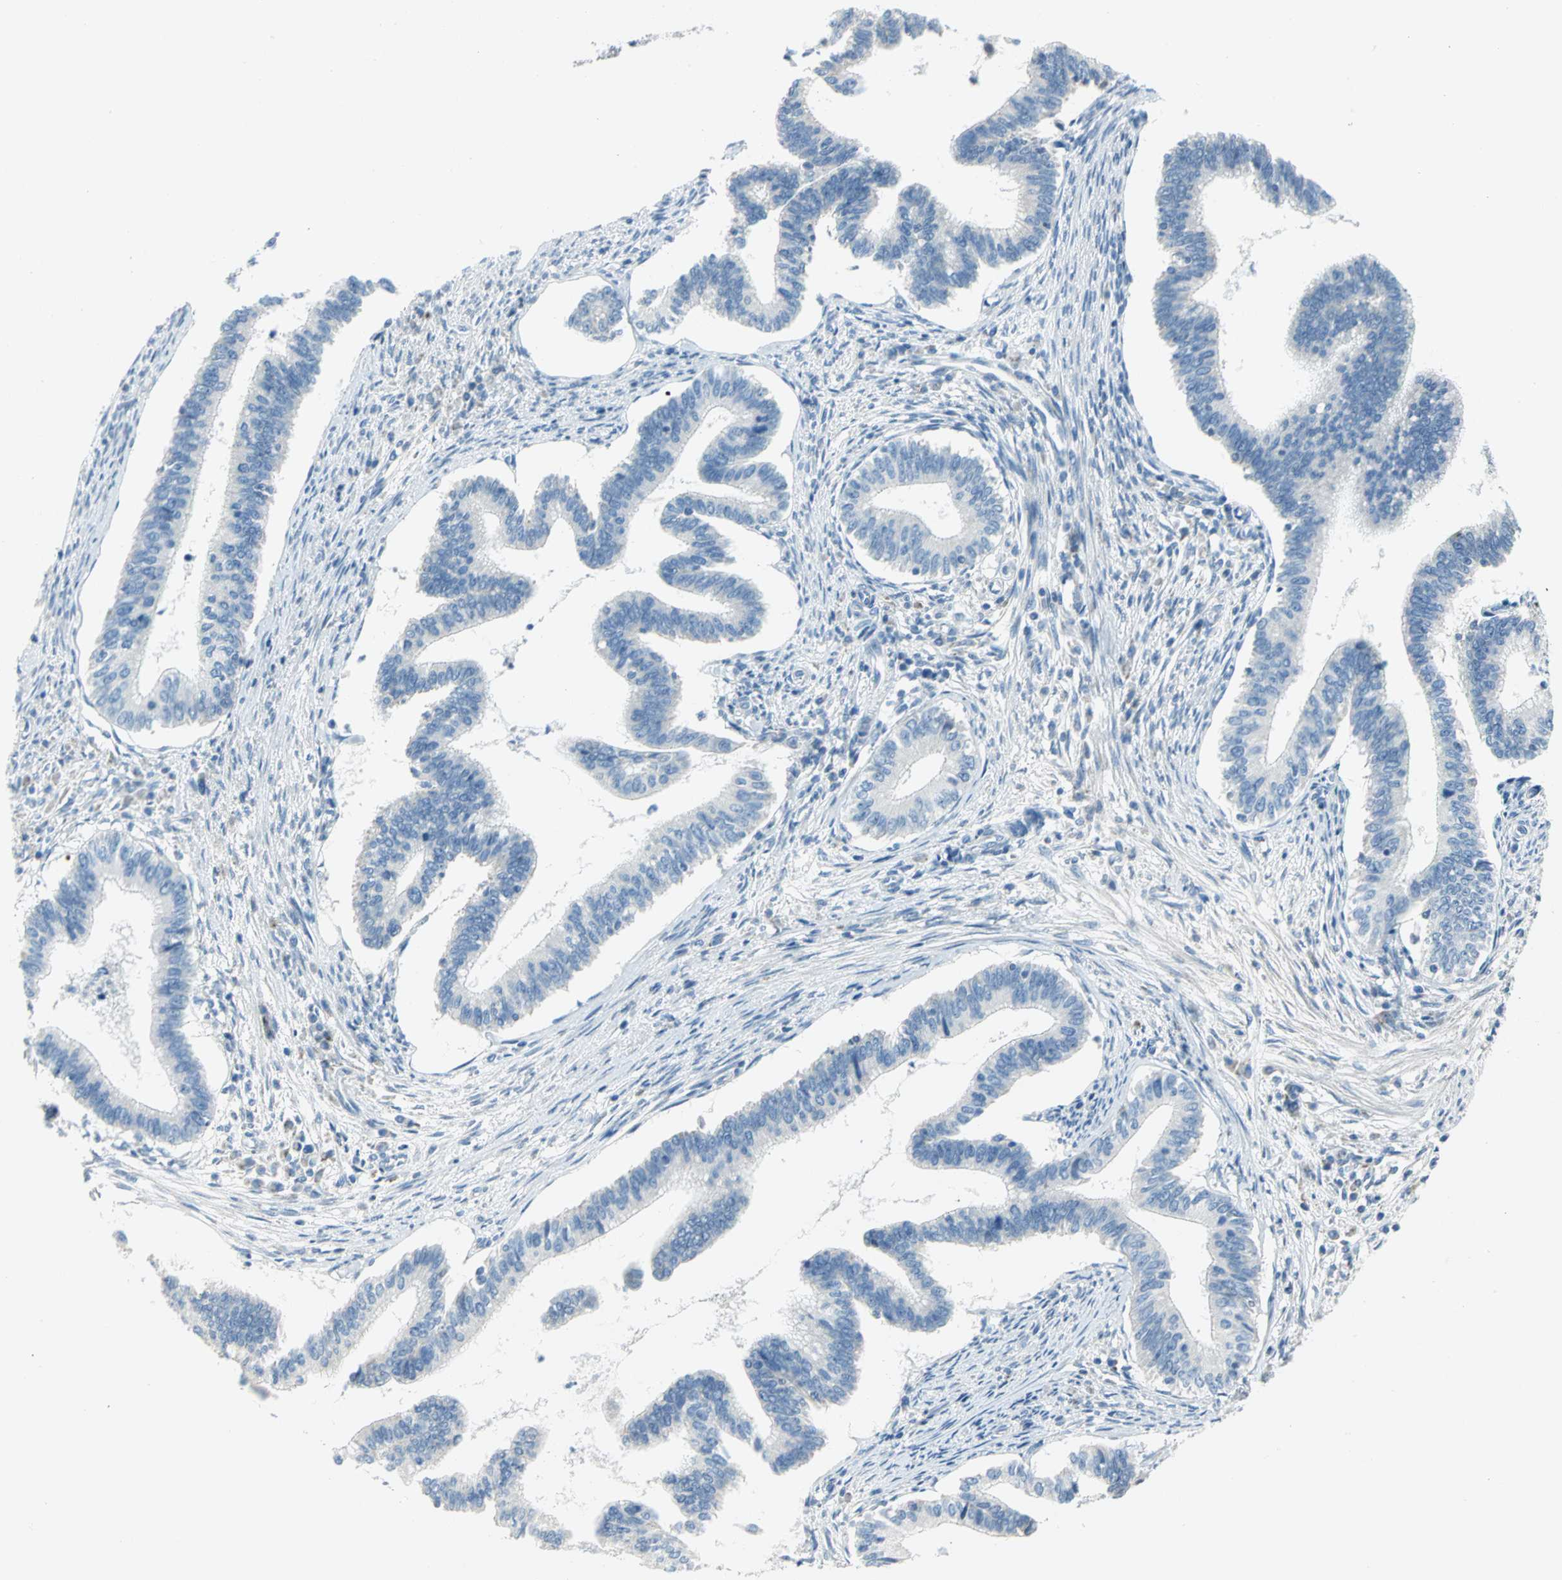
{"staining": {"intensity": "negative", "quantity": "none", "location": "none"}, "tissue": "cervical cancer", "cell_type": "Tumor cells", "image_type": "cancer", "snomed": [{"axis": "morphology", "description": "Adenocarcinoma, NOS"}, {"axis": "topography", "description": "Cervix"}], "caption": "The photomicrograph shows no significant expression in tumor cells of cervical adenocarcinoma.", "gene": "ALOX15", "patient": {"sex": "female", "age": 36}}